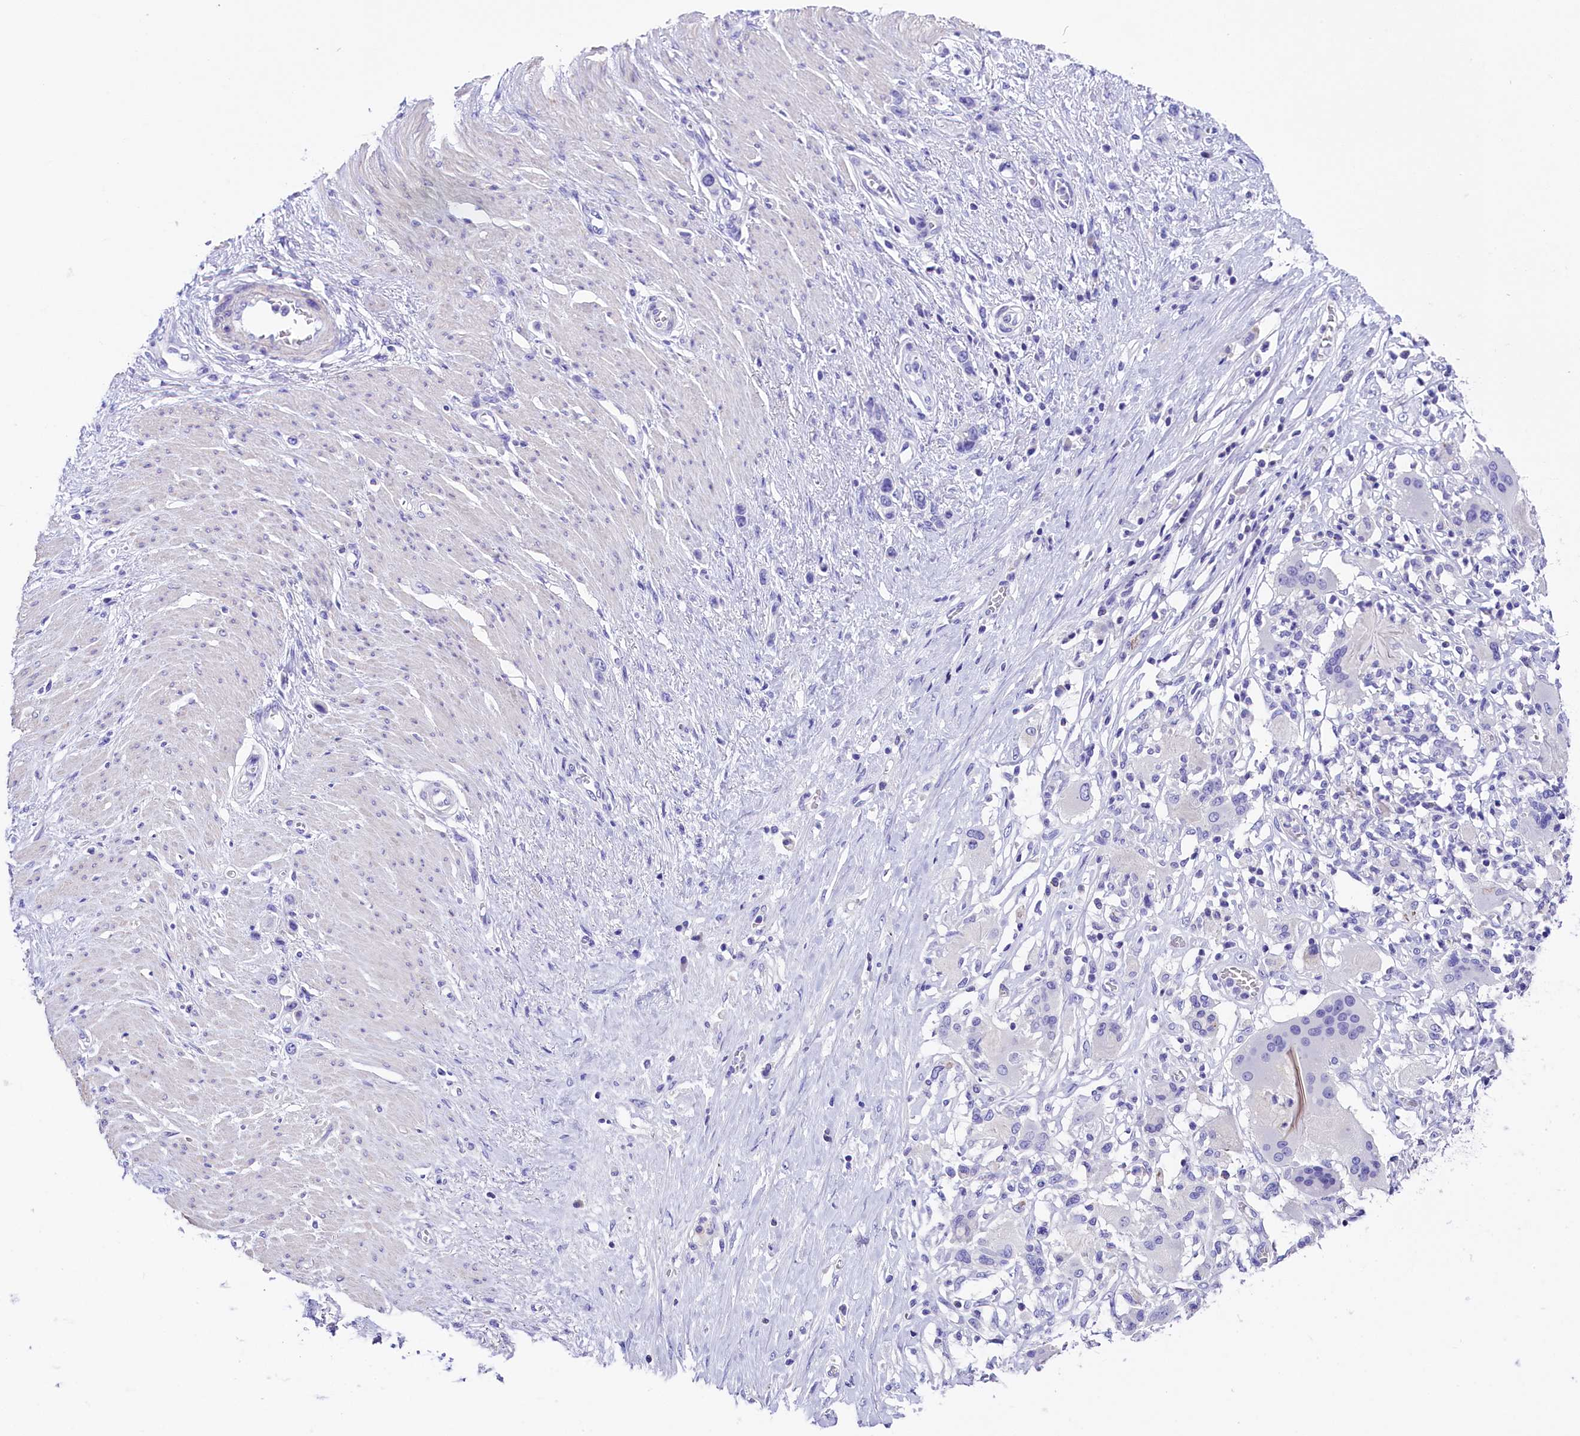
{"staining": {"intensity": "negative", "quantity": "none", "location": "none"}, "tissue": "stomach cancer", "cell_type": "Tumor cells", "image_type": "cancer", "snomed": [{"axis": "morphology", "description": "Adenocarcinoma, NOS"}, {"axis": "morphology", "description": "Adenocarcinoma, High grade"}, {"axis": "topography", "description": "Stomach, upper"}, {"axis": "topography", "description": "Stomach, lower"}], "caption": "Immunohistochemistry histopathology image of neoplastic tissue: stomach high-grade adenocarcinoma stained with DAB exhibits no significant protein staining in tumor cells.", "gene": "SKIDA1", "patient": {"sex": "female", "age": 65}}